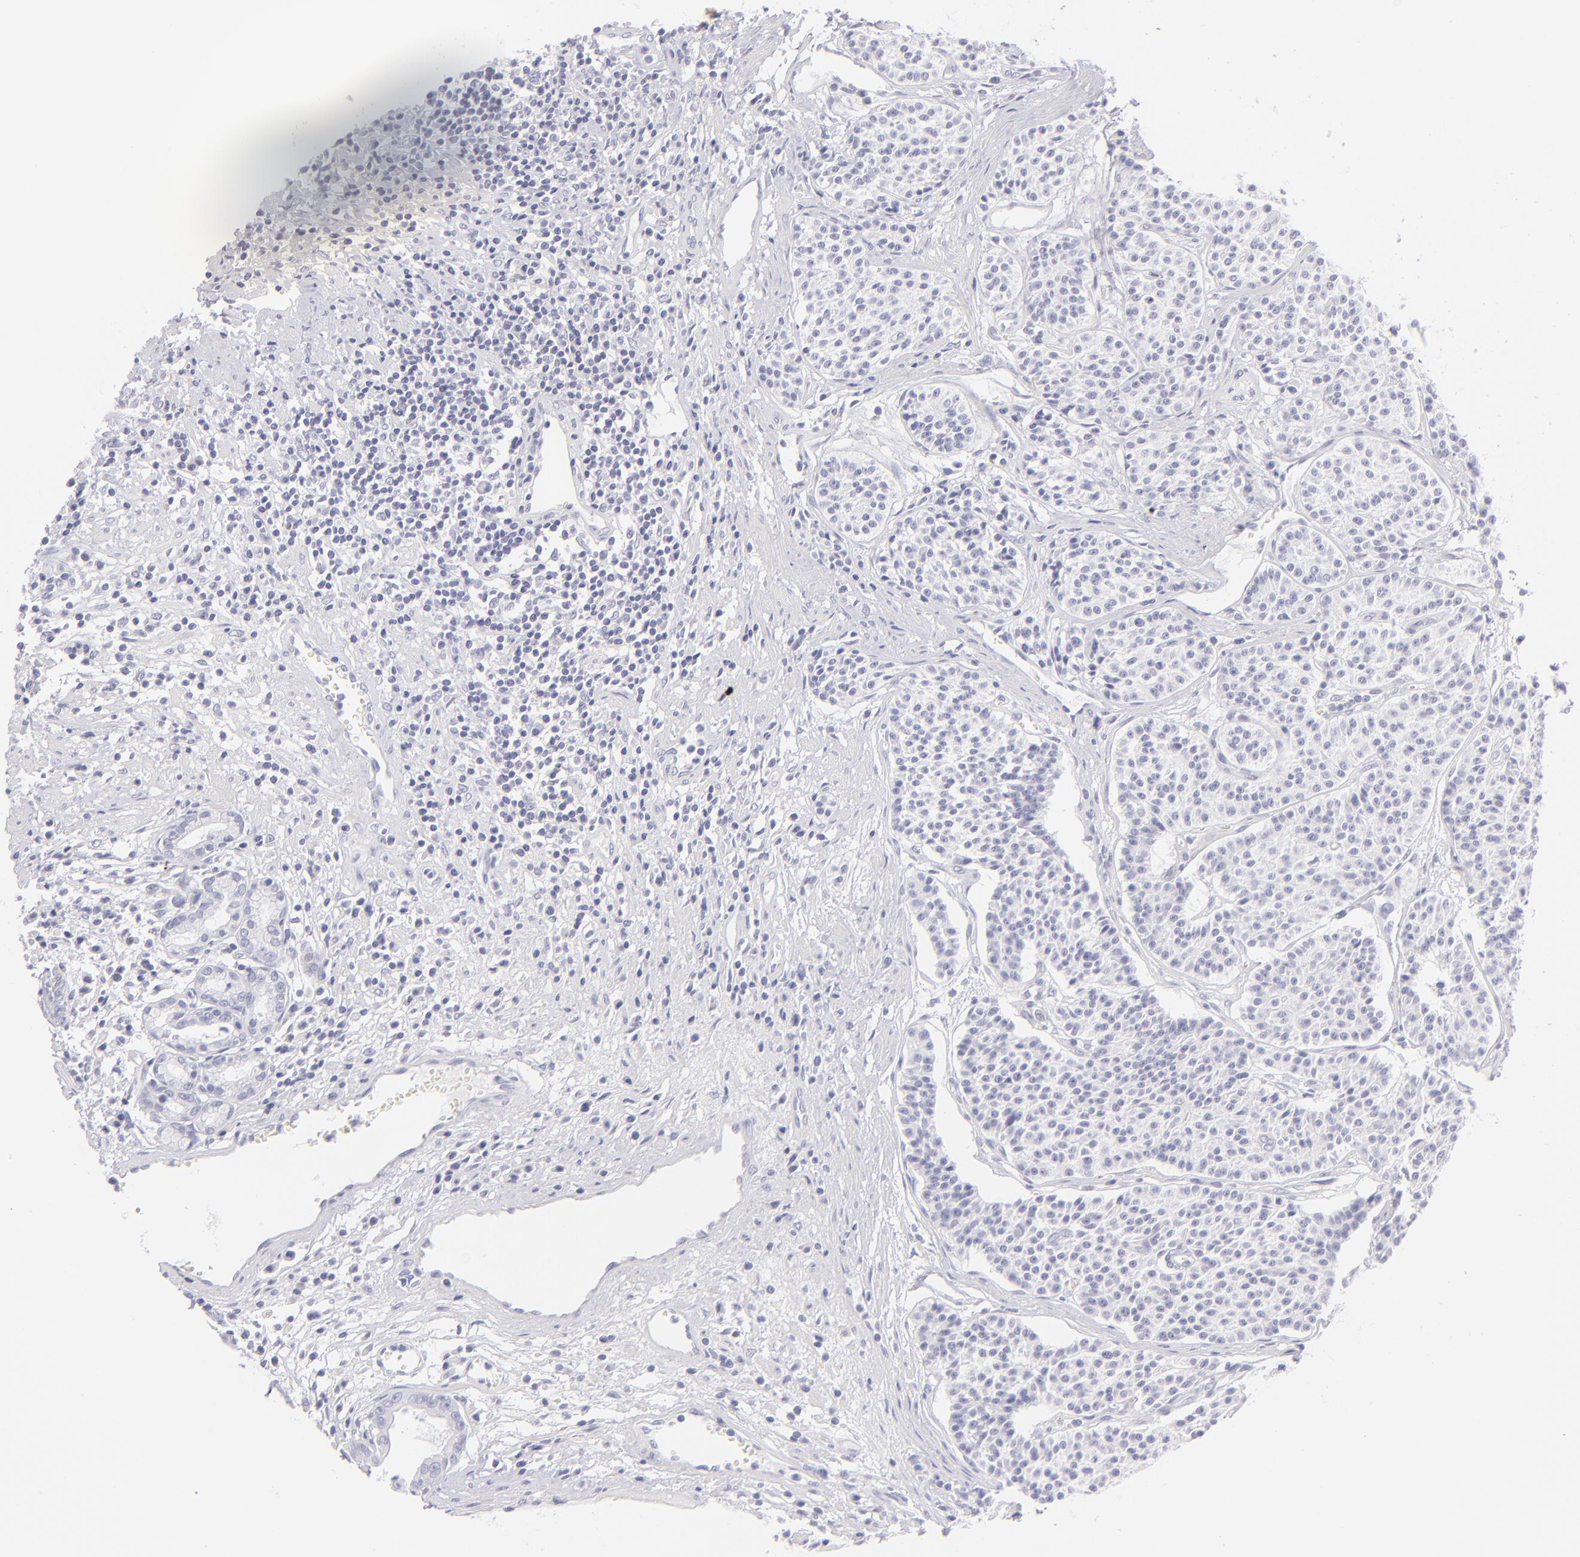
{"staining": {"intensity": "negative", "quantity": "none", "location": "none"}, "tissue": "carcinoid", "cell_type": "Tumor cells", "image_type": "cancer", "snomed": [{"axis": "morphology", "description": "Carcinoid, malignant, NOS"}, {"axis": "topography", "description": "Stomach"}], "caption": "Immunohistochemistry (IHC) of human carcinoid displays no staining in tumor cells. Nuclei are stained in blue.", "gene": "FCER2", "patient": {"sex": "female", "age": 76}}